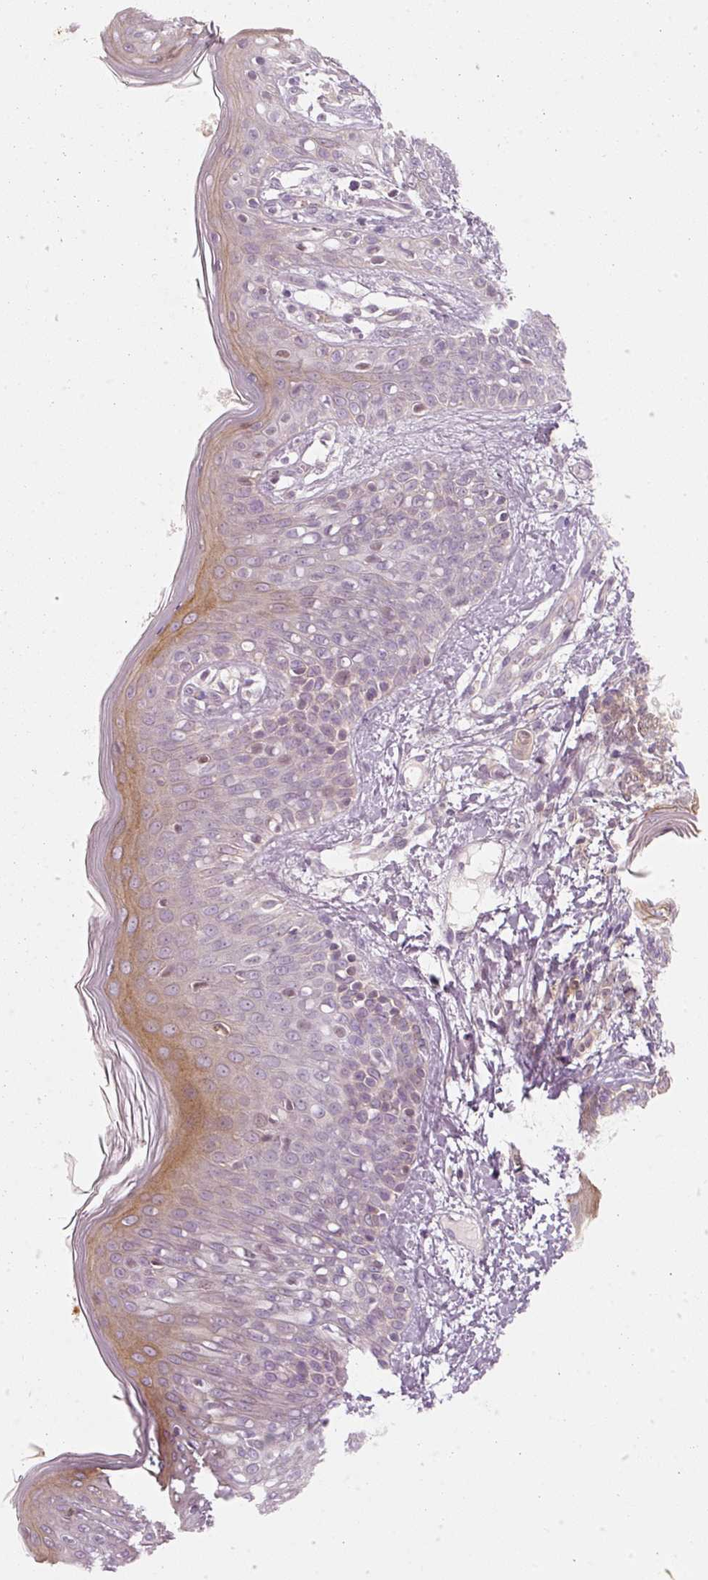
{"staining": {"intensity": "negative", "quantity": "none", "location": "none"}, "tissue": "skin", "cell_type": "Fibroblasts", "image_type": "normal", "snomed": [{"axis": "morphology", "description": "Normal tissue, NOS"}, {"axis": "topography", "description": "Skin"}], "caption": "This photomicrograph is of unremarkable skin stained with immunohistochemistry (IHC) to label a protein in brown with the nuclei are counter-stained blue. There is no positivity in fibroblasts.", "gene": "DAPP1", "patient": {"sex": "male", "age": 16}}